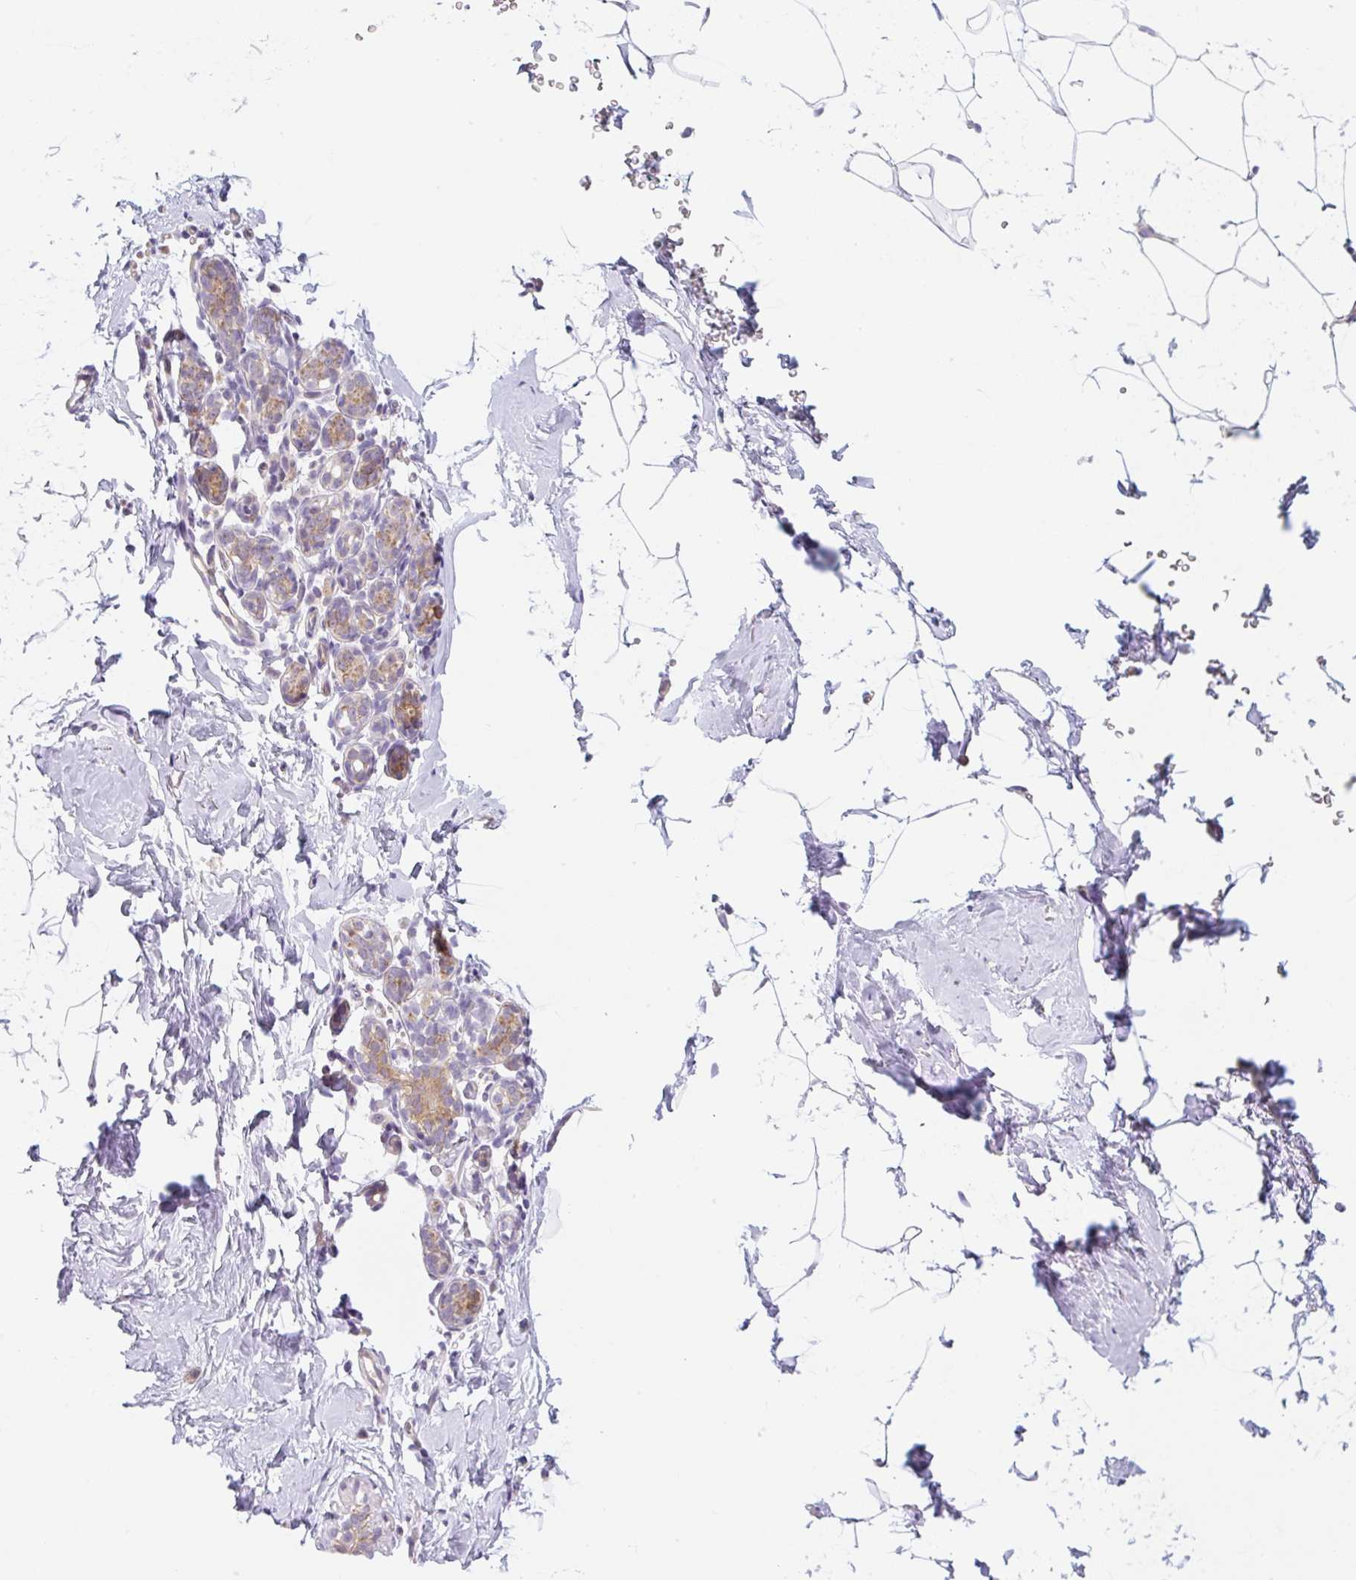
{"staining": {"intensity": "negative", "quantity": "none", "location": "none"}, "tissue": "breast", "cell_type": "Adipocytes", "image_type": "normal", "snomed": [{"axis": "morphology", "description": "Normal tissue, NOS"}, {"axis": "topography", "description": "Breast"}], "caption": "The immunohistochemistry photomicrograph has no significant positivity in adipocytes of breast. (DAB immunohistochemistry (IHC), high magnification).", "gene": "OMA1", "patient": {"sex": "female", "age": 32}}